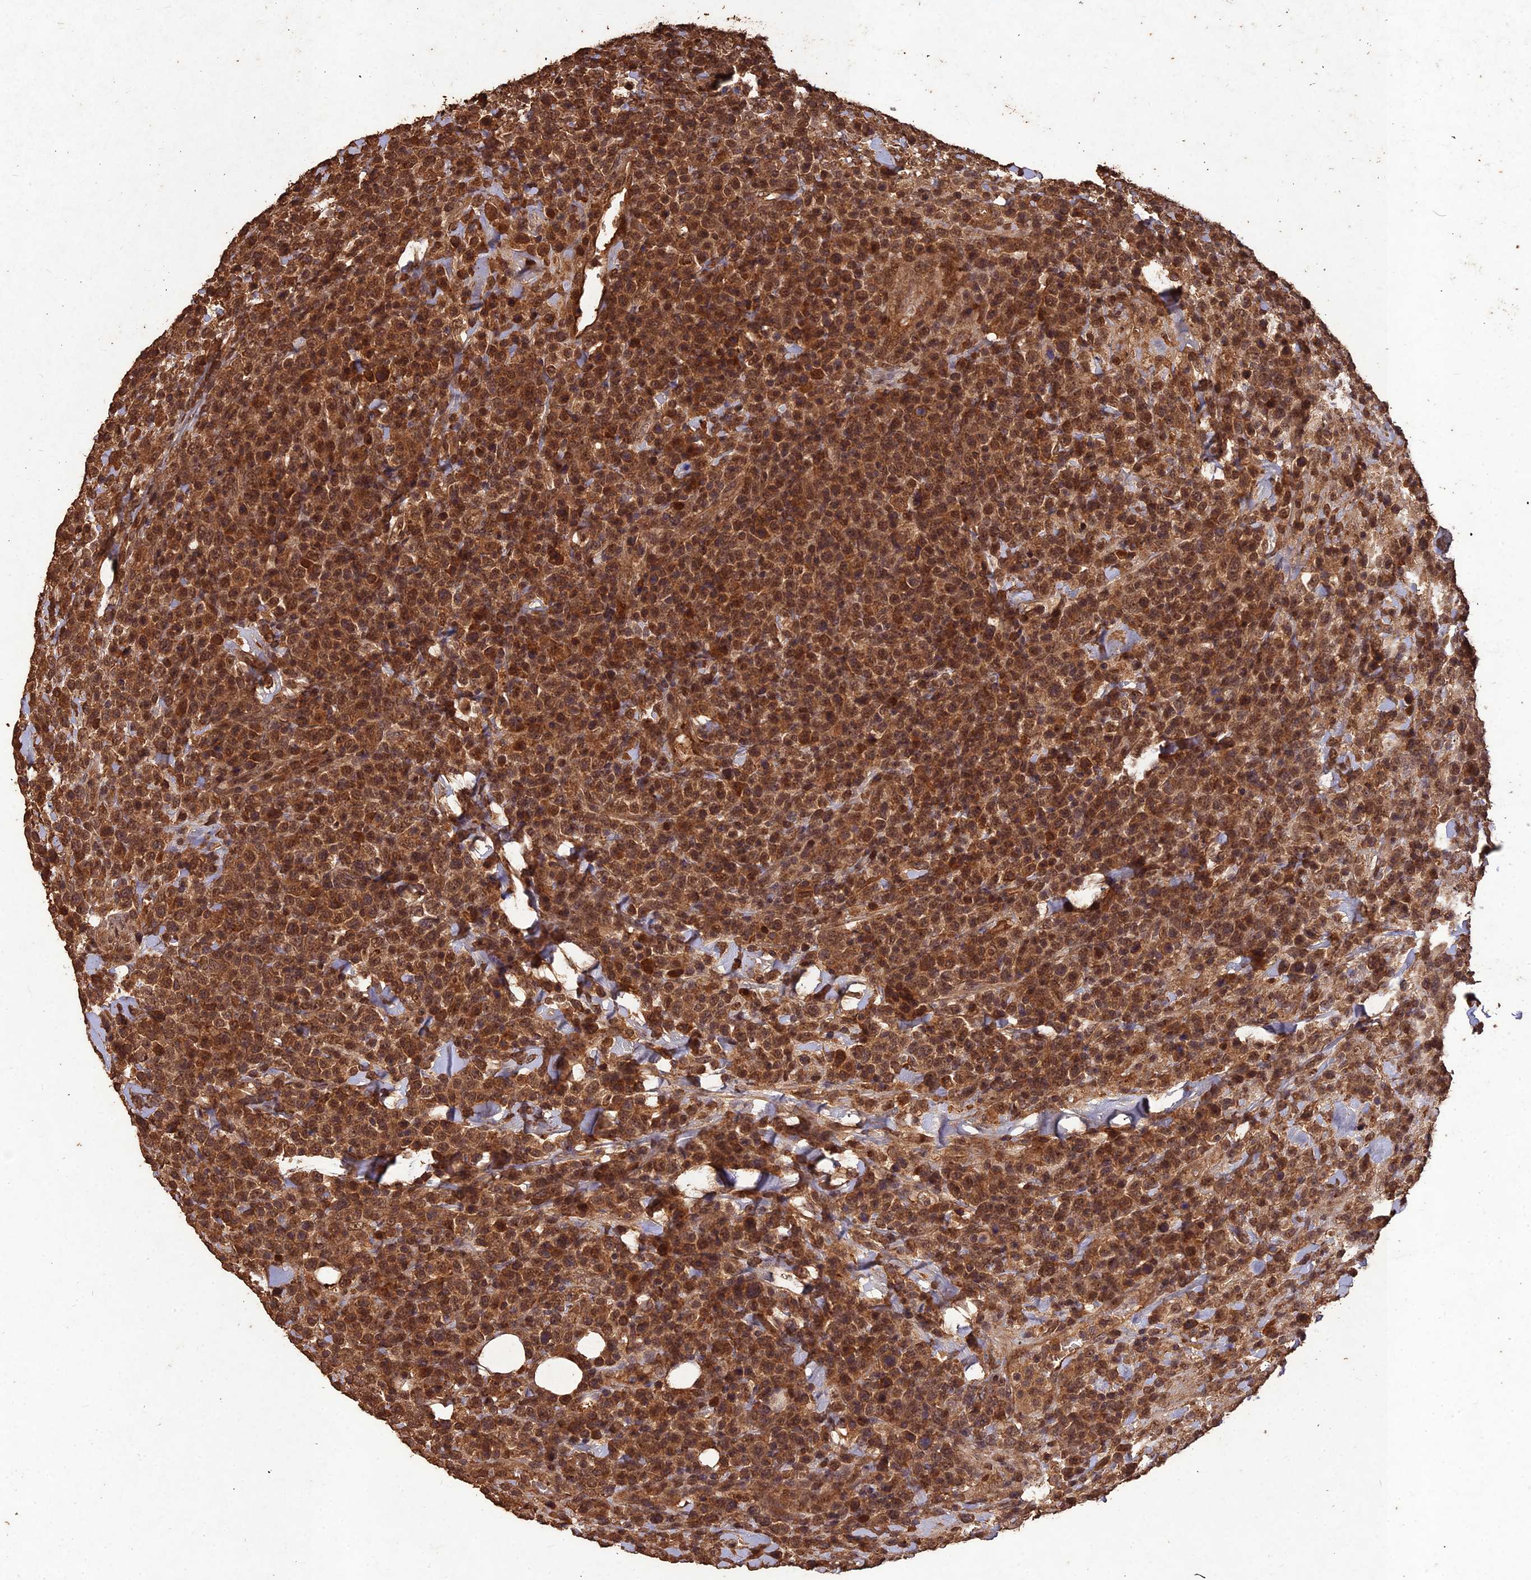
{"staining": {"intensity": "moderate", "quantity": ">75%", "location": "cytoplasmic/membranous,nuclear"}, "tissue": "lymphoma", "cell_type": "Tumor cells", "image_type": "cancer", "snomed": [{"axis": "morphology", "description": "Malignant lymphoma, non-Hodgkin's type, High grade"}, {"axis": "topography", "description": "Colon"}], "caption": "About >75% of tumor cells in human high-grade malignant lymphoma, non-Hodgkin's type demonstrate moderate cytoplasmic/membranous and nuclear protein staining as visualized by brown immunohistochemical staining.", "gene": "SYMPK", "patient": {"sex": "female", "age": 53}}